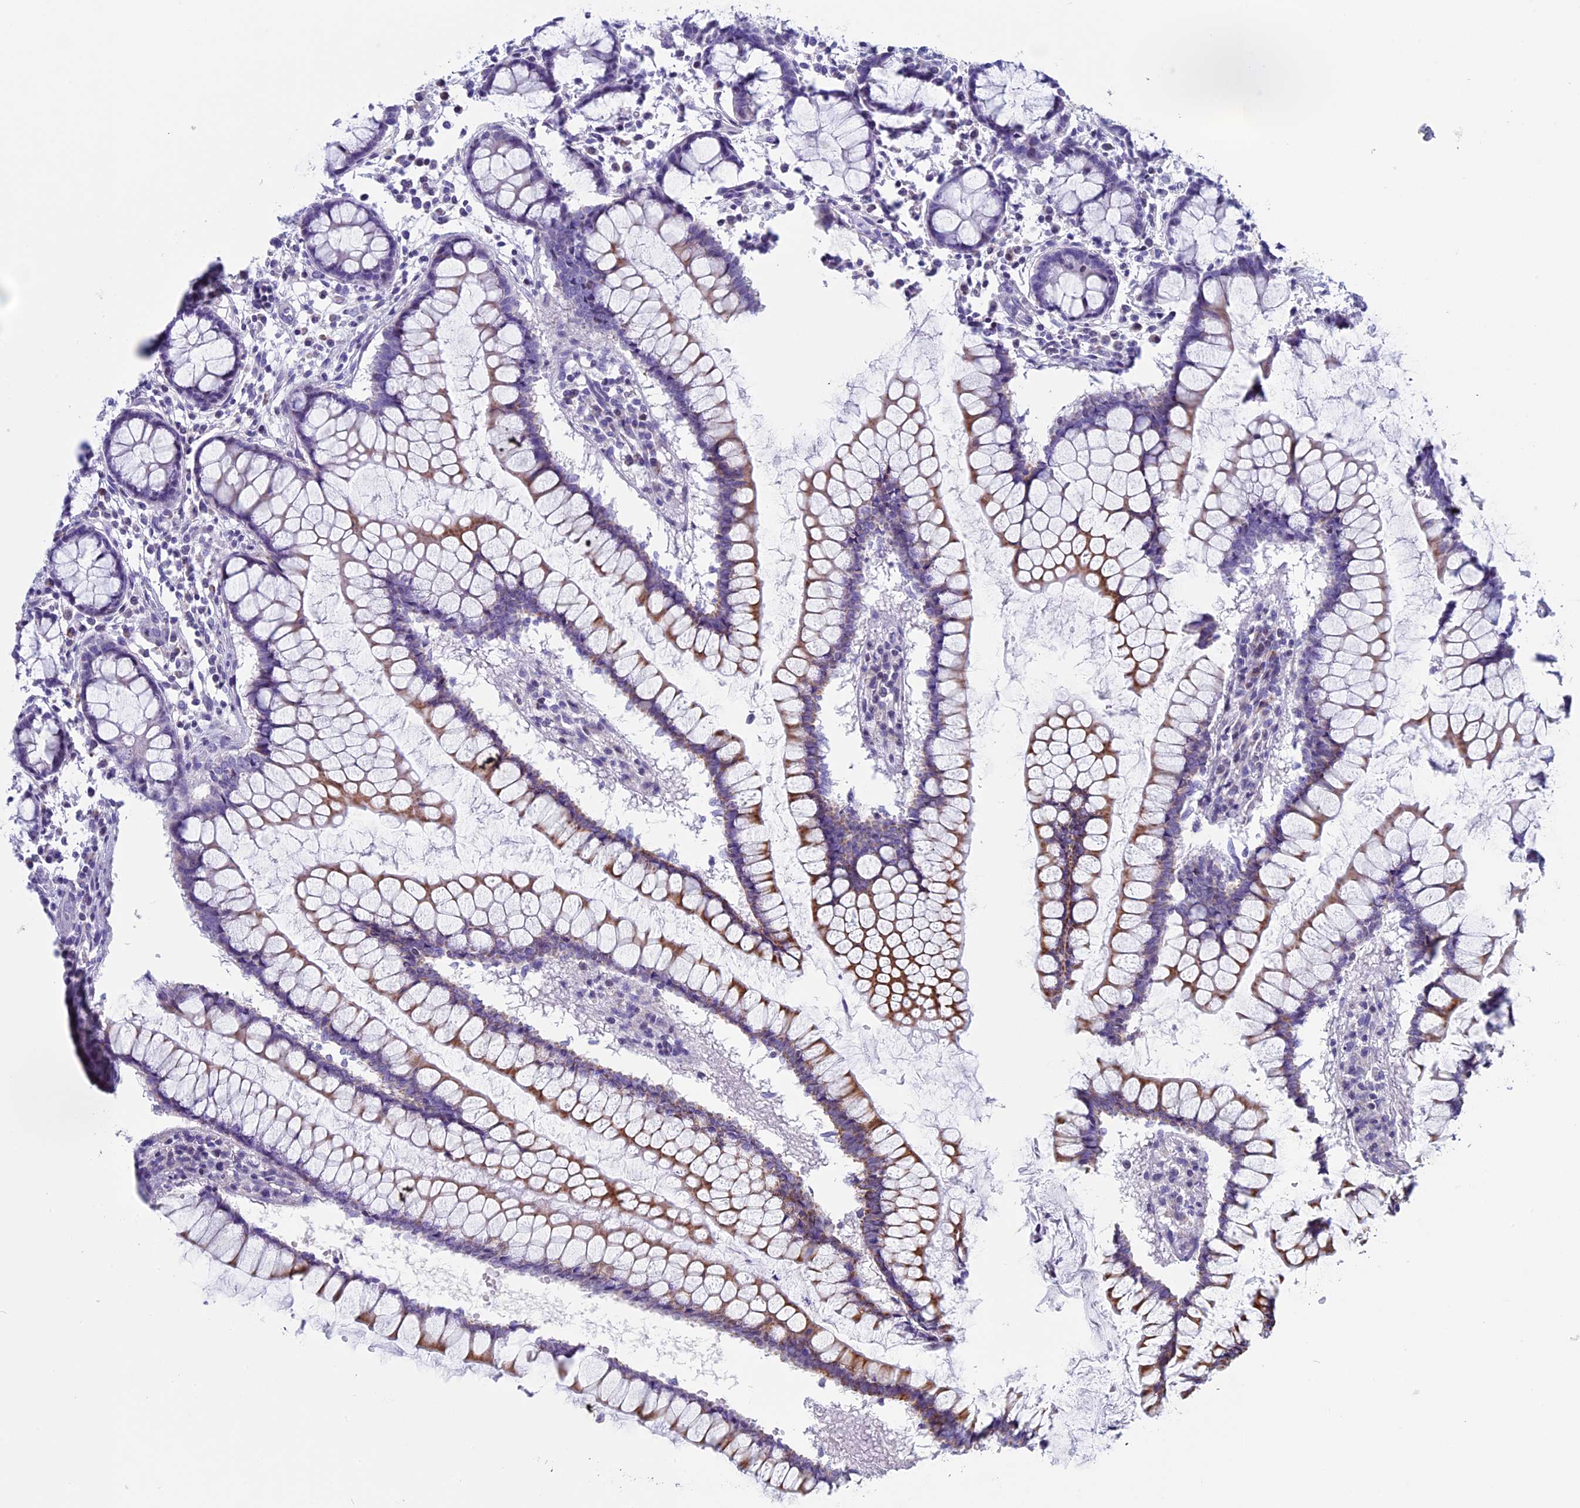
{"staining": {"intensity": "moderate", "quantity": ">75%", "location": "cytoplasmic/membranous"}, "tissue": "colon", "cell_type": "Glandular cells", "image_type": "normal", "snomed": [{"axis": "morphology", "description": "Normal tissue, NOS"}, {"axis": "morphology", "description": "Adenocarcinoma, NOS"}, {"axis": "topography", "description": "Colon"}], "caption": "This is an image of immunohistochemistry staining of normal colon, which shows moderate staining in the cytoplasmic/membranous of glandular cells.", "gene": "ZNF563", "patient": {"sex": "female", "age": 55}}